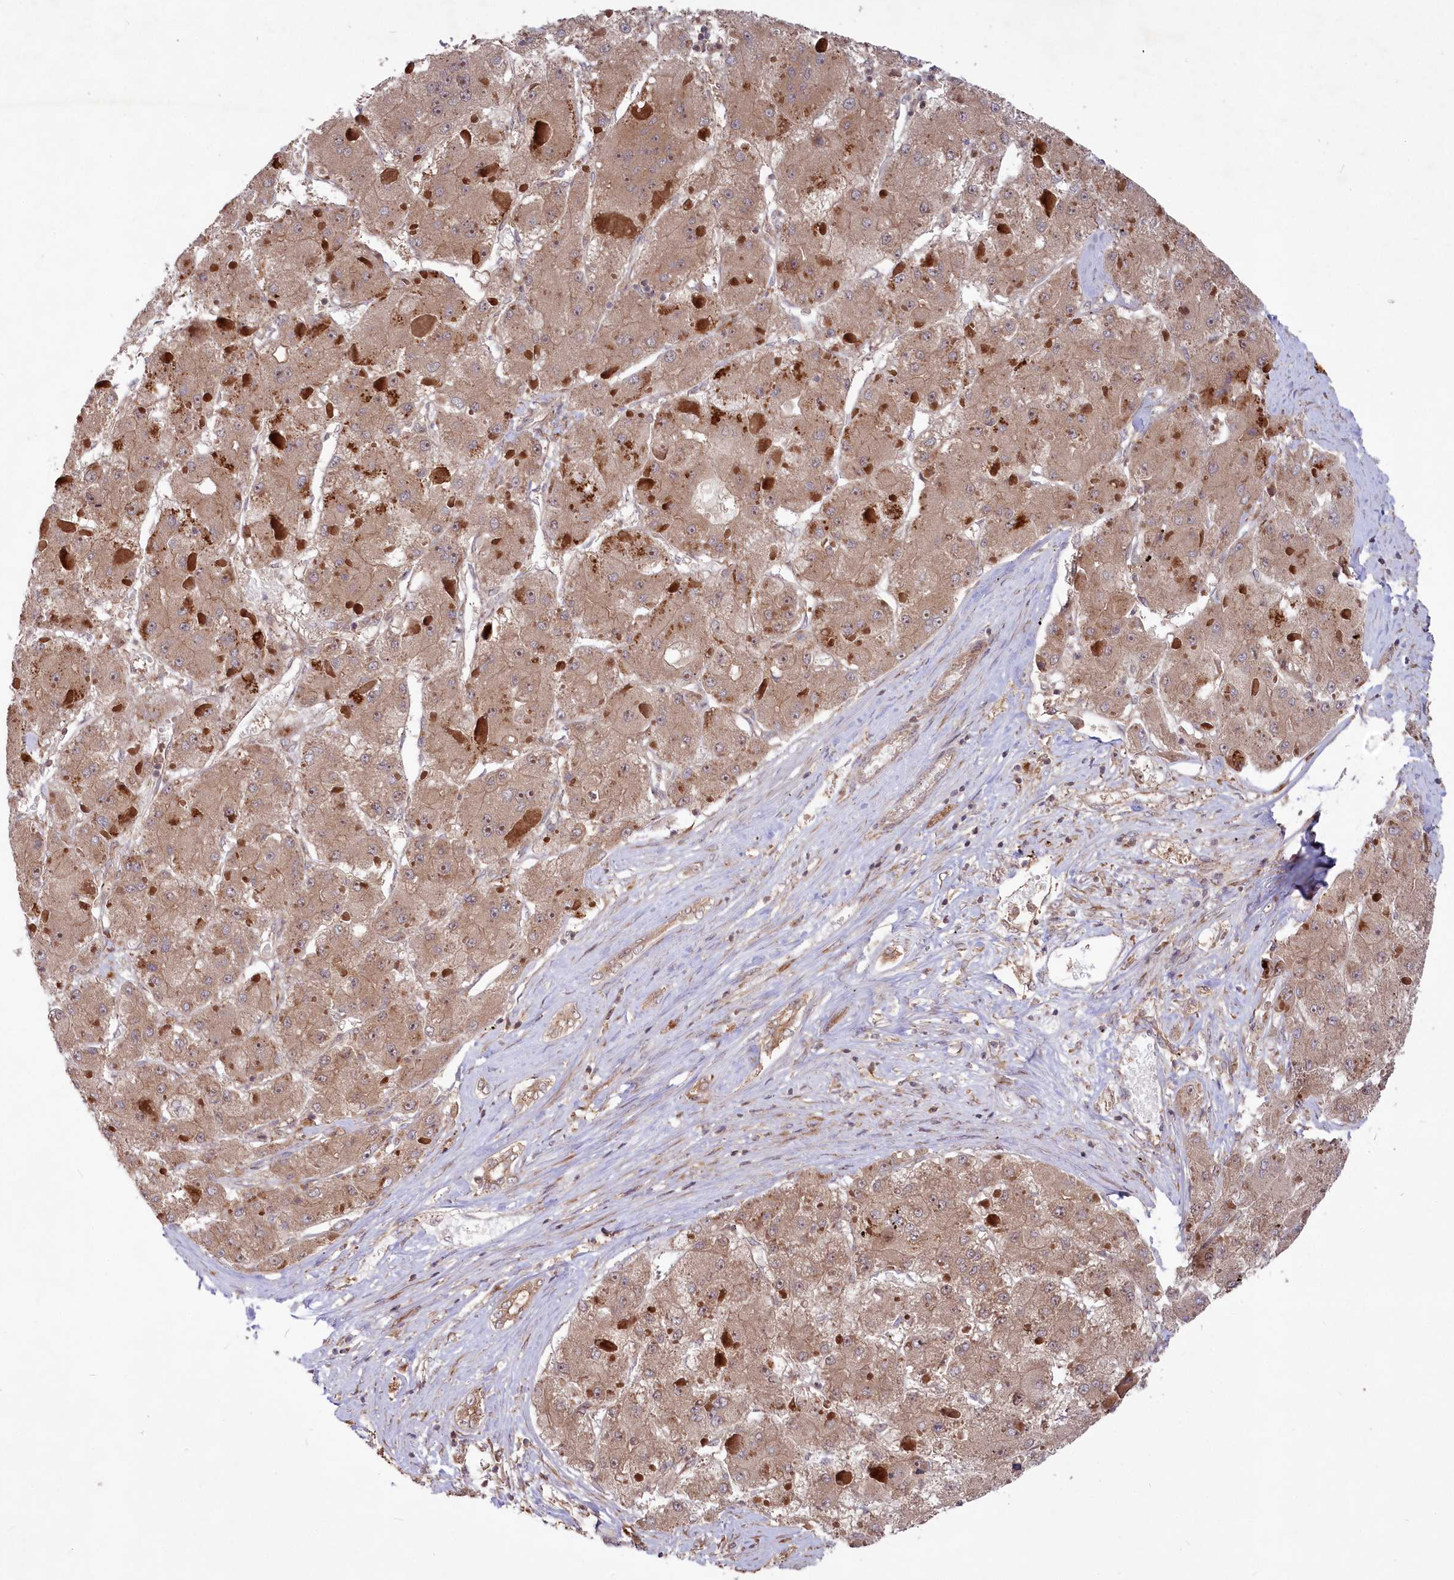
{"staining": {"intensity": "moderate", "quantity": ">75%", "location": "cytoplasmic/membranous,nuclear"}, "tissue": "liver cancer", "cell_type": "Tumor cells", "image_type": "cancer", "snomed": [{"axis": "morphology", "description": "Carcinoma, Hepatocellular, NOS"}, {"axis": "topography", "description": "Liver"}], "caption": "This image exhibits immunohistochemistry (IHC) staining of liver hepatocellular carcinoma, with medium moderate cytoplasmic/membranous and nuclear positivity in approximately >75% of tumor cells.", "gene": "TBCA", "patient": {"sex": "female", "age": 73}}